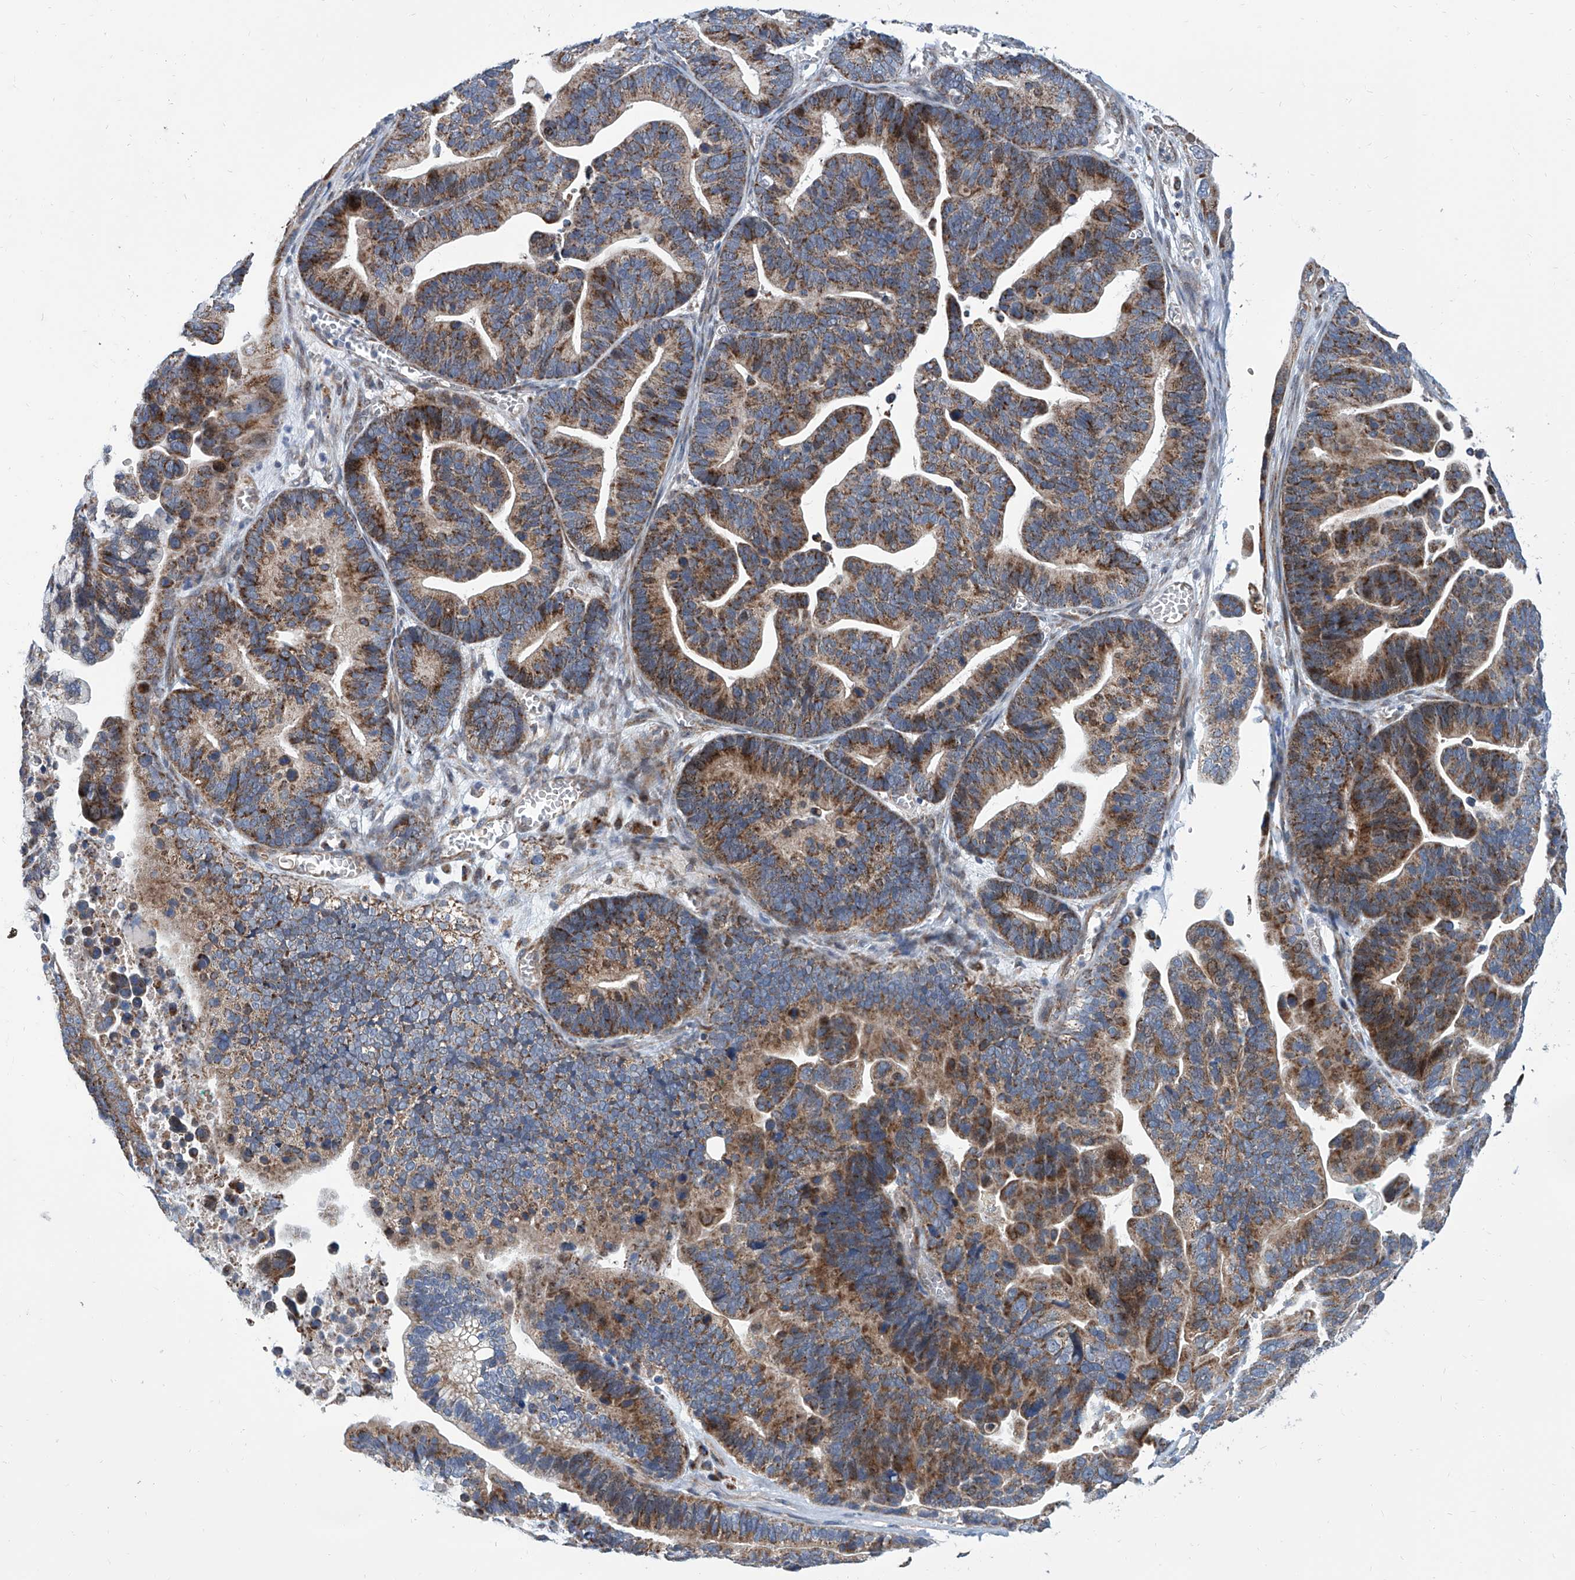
{"staining": {"intensity": "strong", "quantity": "25%-75%", "location": "cytoplasmic/membranous"}, "tissue": "ovarian cancer", "cell_type": "Tumor cells", "image_type": "cancer", "snomed": [{"axis": "morphology", "description": "Cystadenocarcinoma, serous, NOS"}, {"axis": "topography", "description": "Ovary"}], "caption": "DAB (3,3'-diaminobenzidine) immunohistochemical staining of human serous cystadenocarcinoma (ovarian) demonstrates strong cytoplasmic/membranous protein staining in approximately 25%-75% of tumor cells.", "gene": "USP48", "patient": {"sex": "female", "age": 56}}